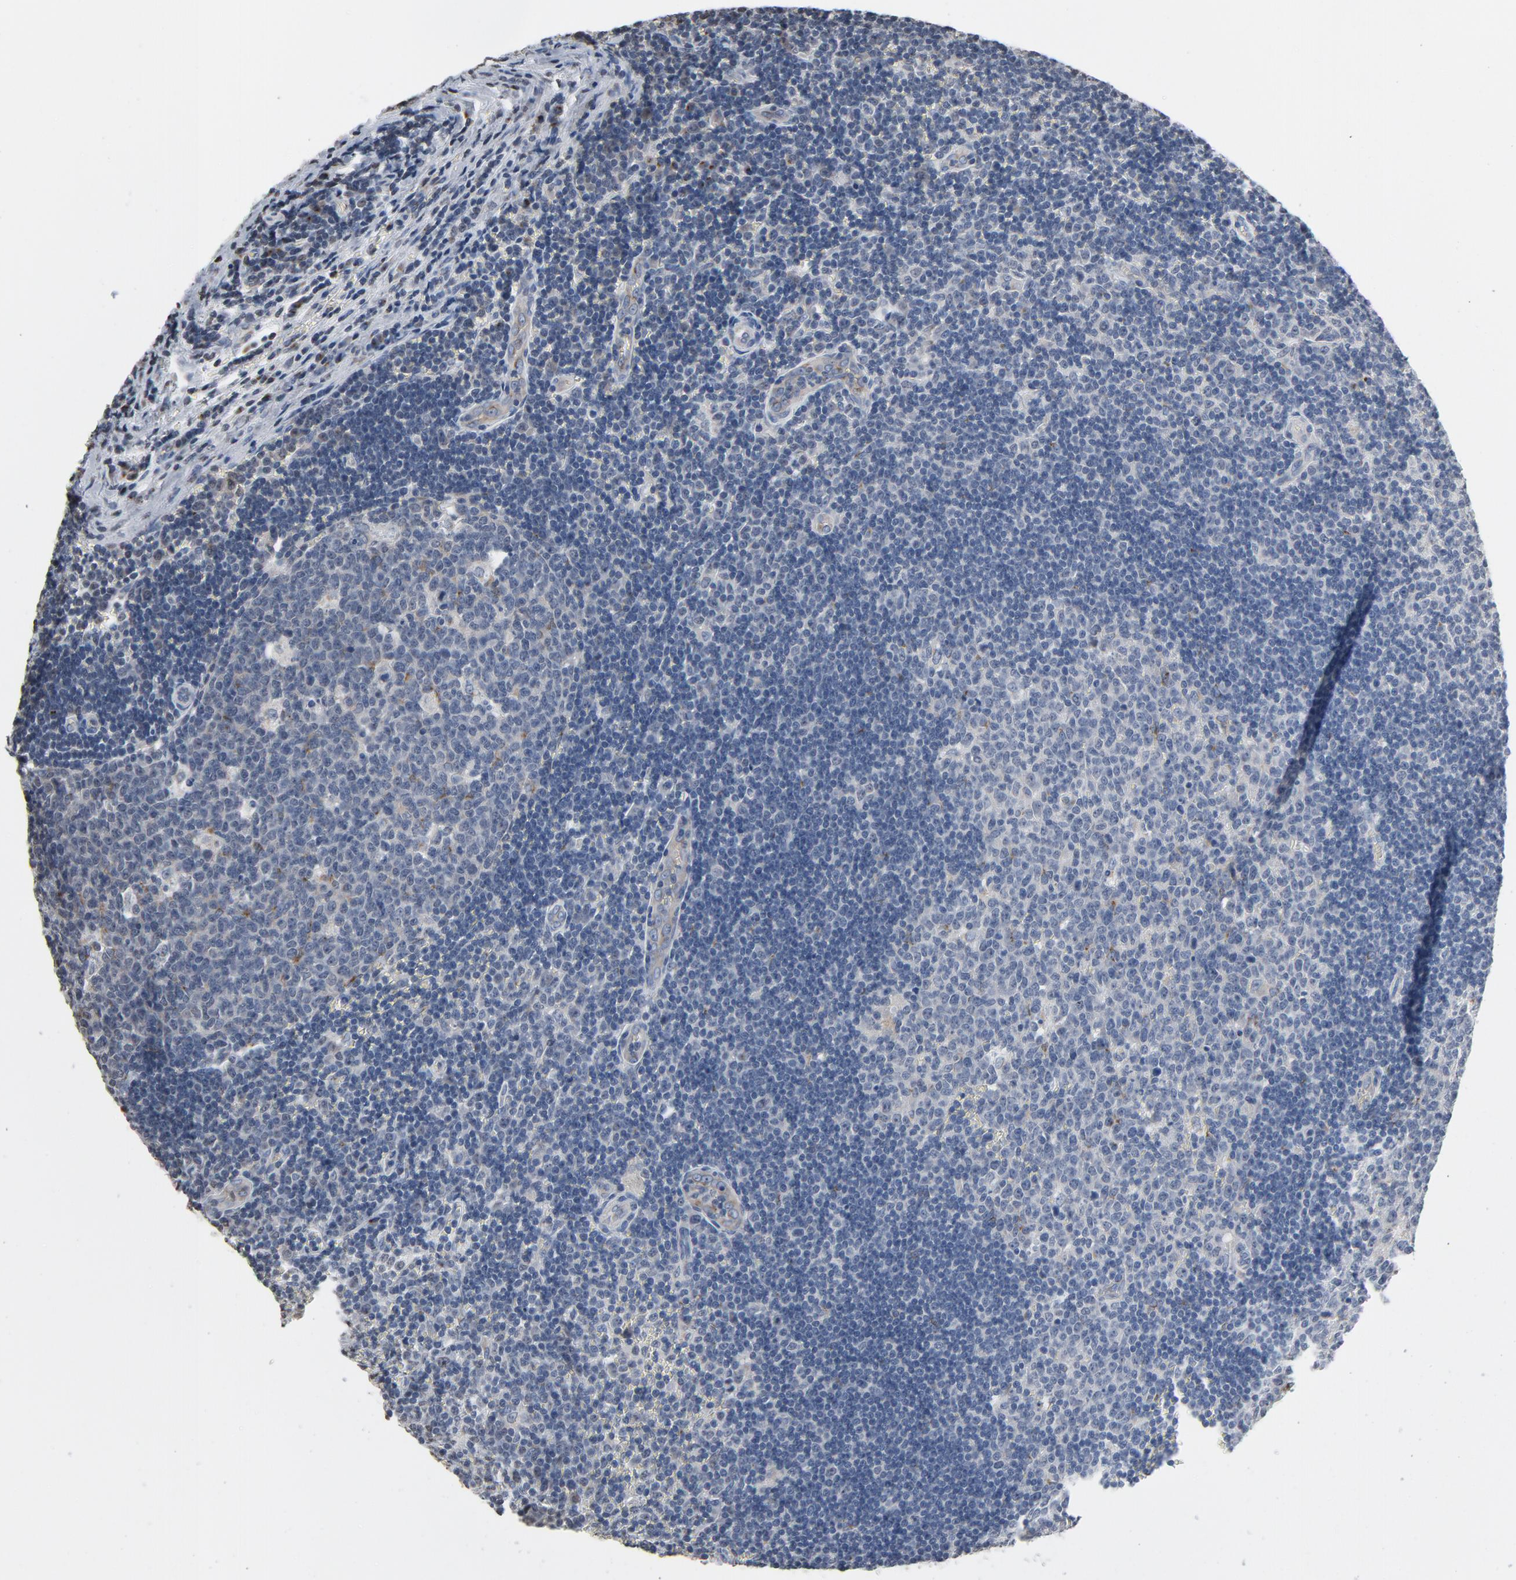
{"staining": {"intensity": "moderate", "quantity": "<25%", "location": "cytoplasmic/membranous"}, "tissue": "lymph node", "cell_type": "Germinal center cells", "image_type": "normal", "snomed": [{"axis": "morphology", "description": "Normal tissue, NOS"}, {"axis": "topography", "description": "Lymph node"}, {"axis": "topography", "description": "Salivary gland"}], "caption": "A photomicrograph of lymph node stained for a protein exhibits moderate cytoplasmic/membranous brown staining in germinal center cells. Using DAB (brown) and hematoxylin (blue) stains, captured at high magnification using brightfield microscopy.", "gene": "YIPF6", "patient": {"sex": "male", "age": 8}}